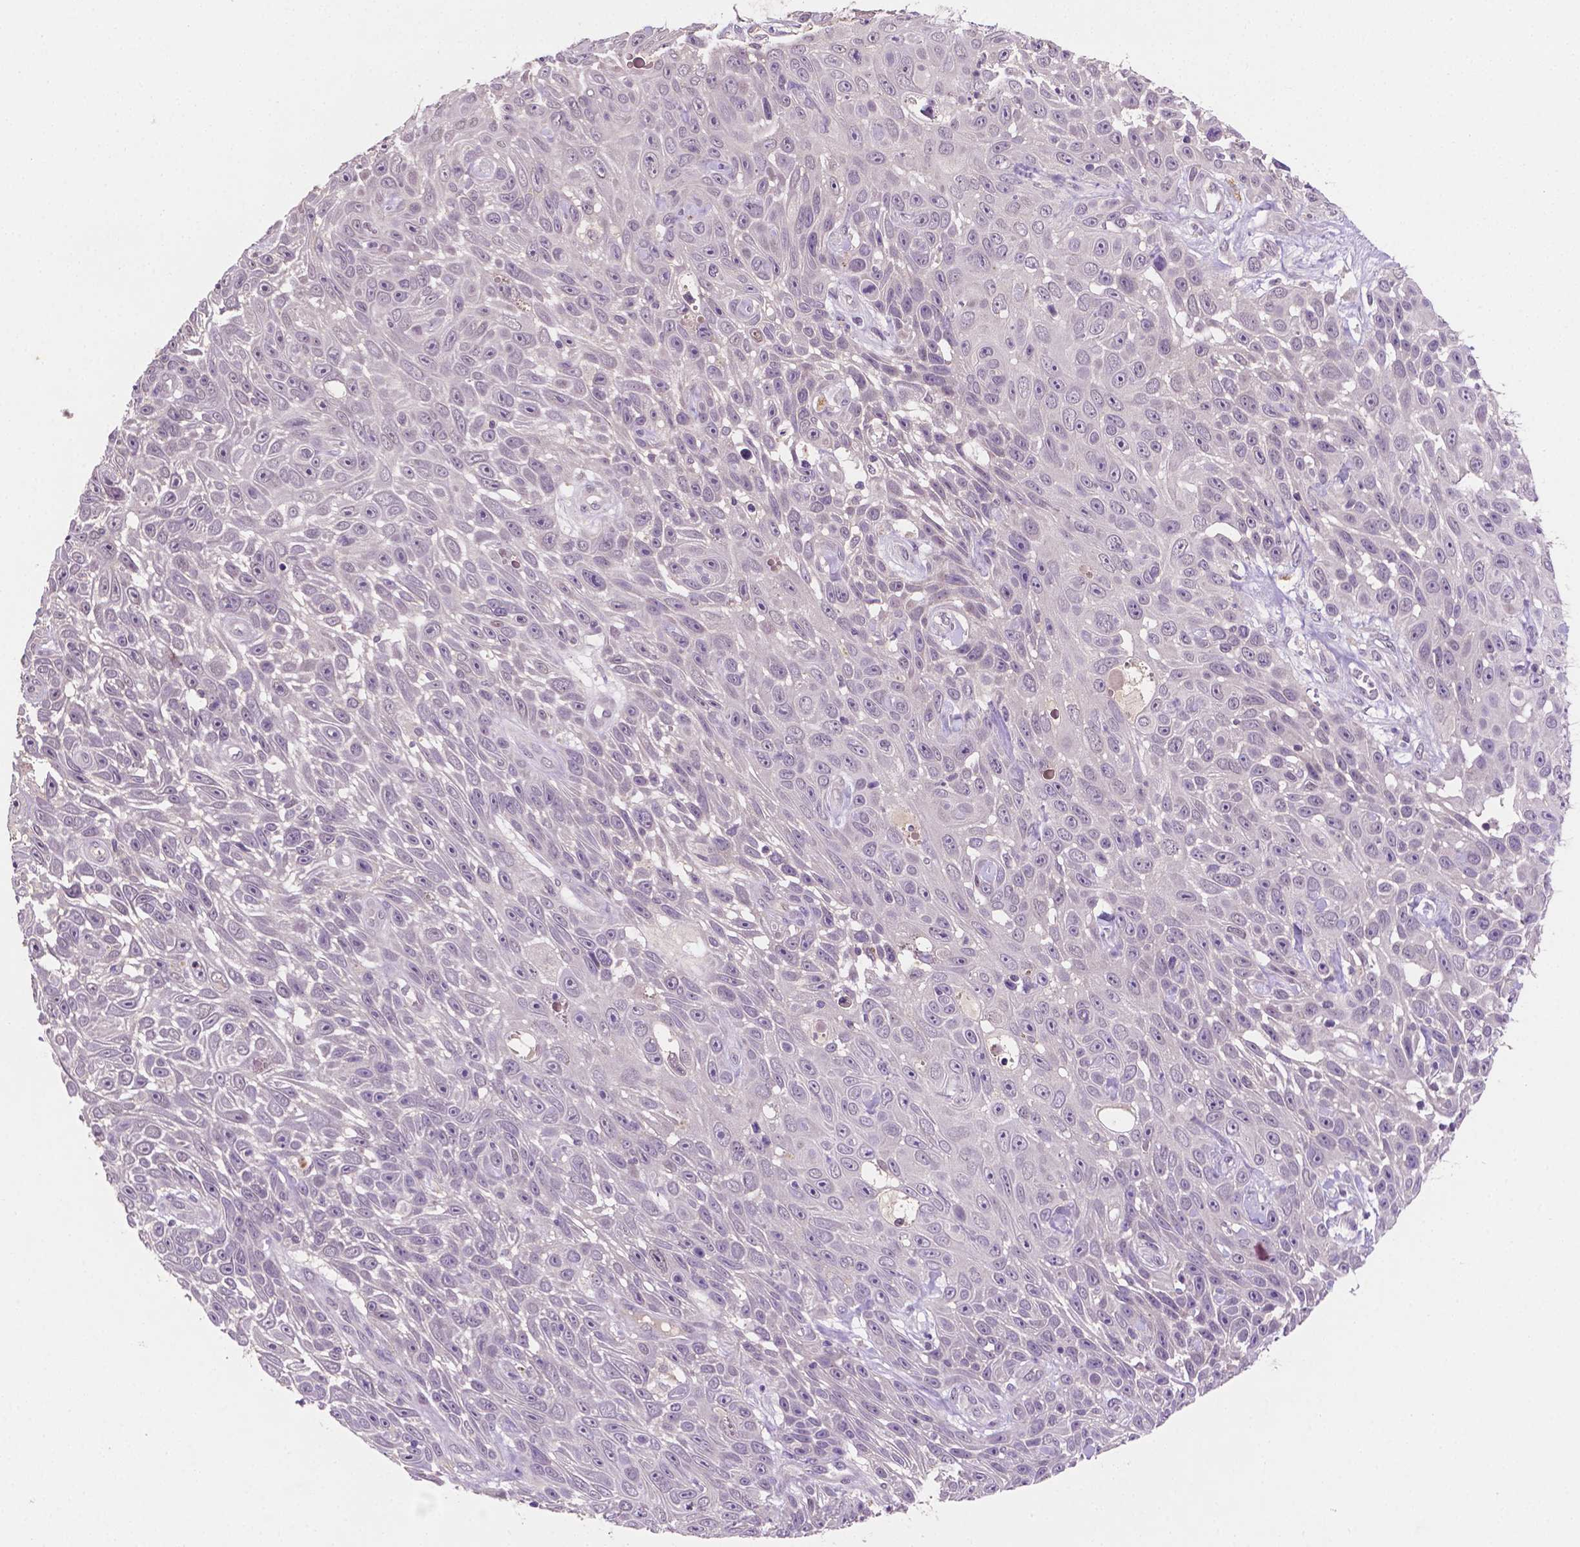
{"staining": {"intensity": "negative", "quantity": "none", "location": "none"}, "tissue": "skin cancer", "cell_type": "Tumor cells", "image_type": "cancer", "snomed": [{"axis": "morphology", "description": "Squamous cell carcinoma, NOS"}, {"axis": "topography", "description": "Skin"}], "caption": "IHC of human squamous cell carcinoma (skin) demonstrates no staining in tumor cells.", "gene": "MROH6", "patient": {"sex": "male", "age": 82}}